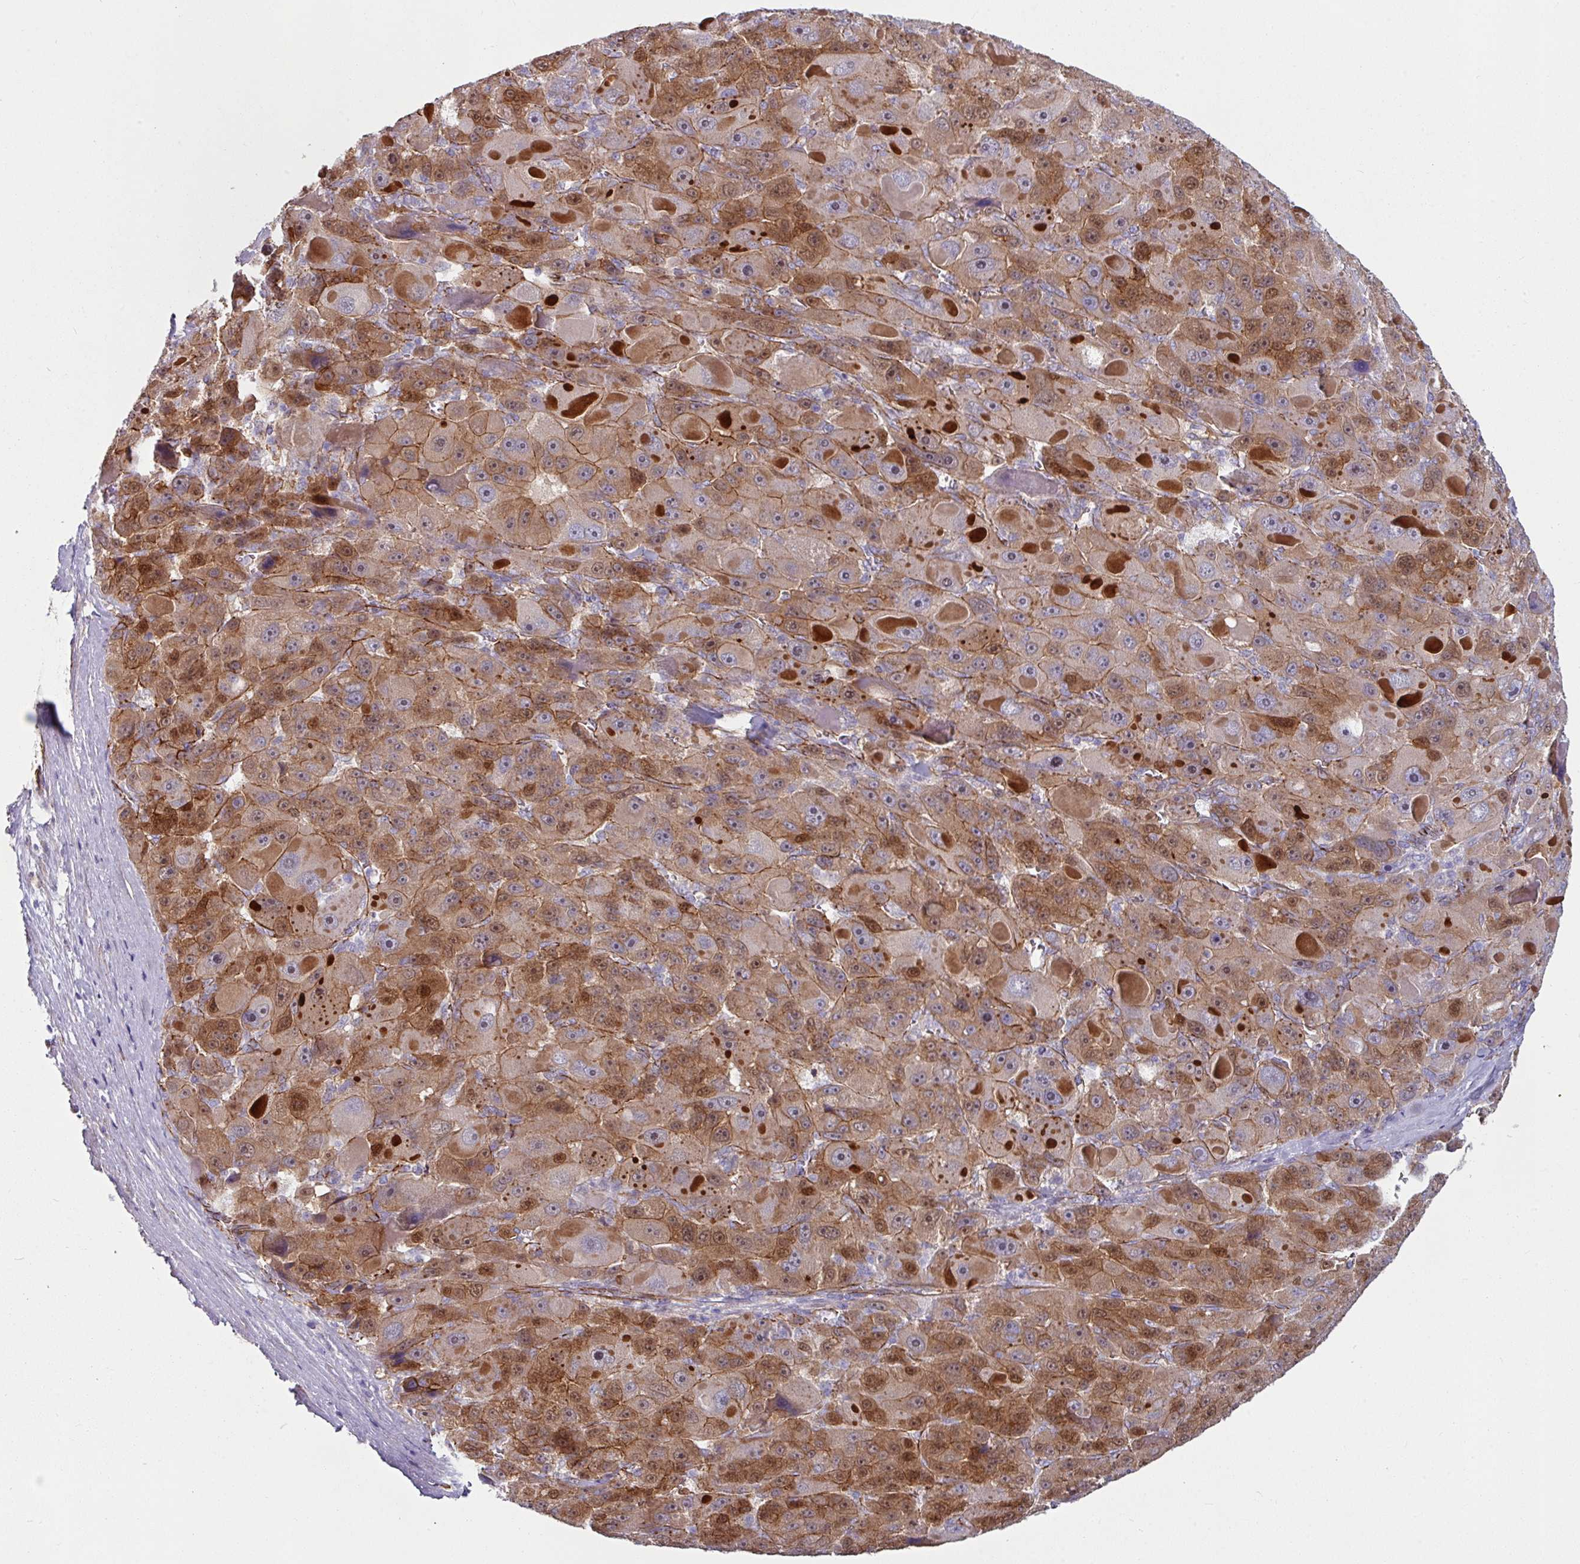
{"staining": {"intensity": "moderate", "quantity": ">75%", "location": "cytoplasmic/membranous,nuclear"}, "tissue": "liver cancer", "cell_type": "Tumor cells", "image_type": "cancer", "snomed": [{"axis": "morphology", "description": "Carcinoma, Hepatocellular, NOS"}, {"axis": "topography", "description": "Liver"}], "caption": "A brown stain highlights moderate cytoplasmic/membranous and nuclear expression of a protein in human liver hepatocellular carcinoma tumor cells.", "gene": "JUP", "patient": {"sex": "male", "age": 76}}